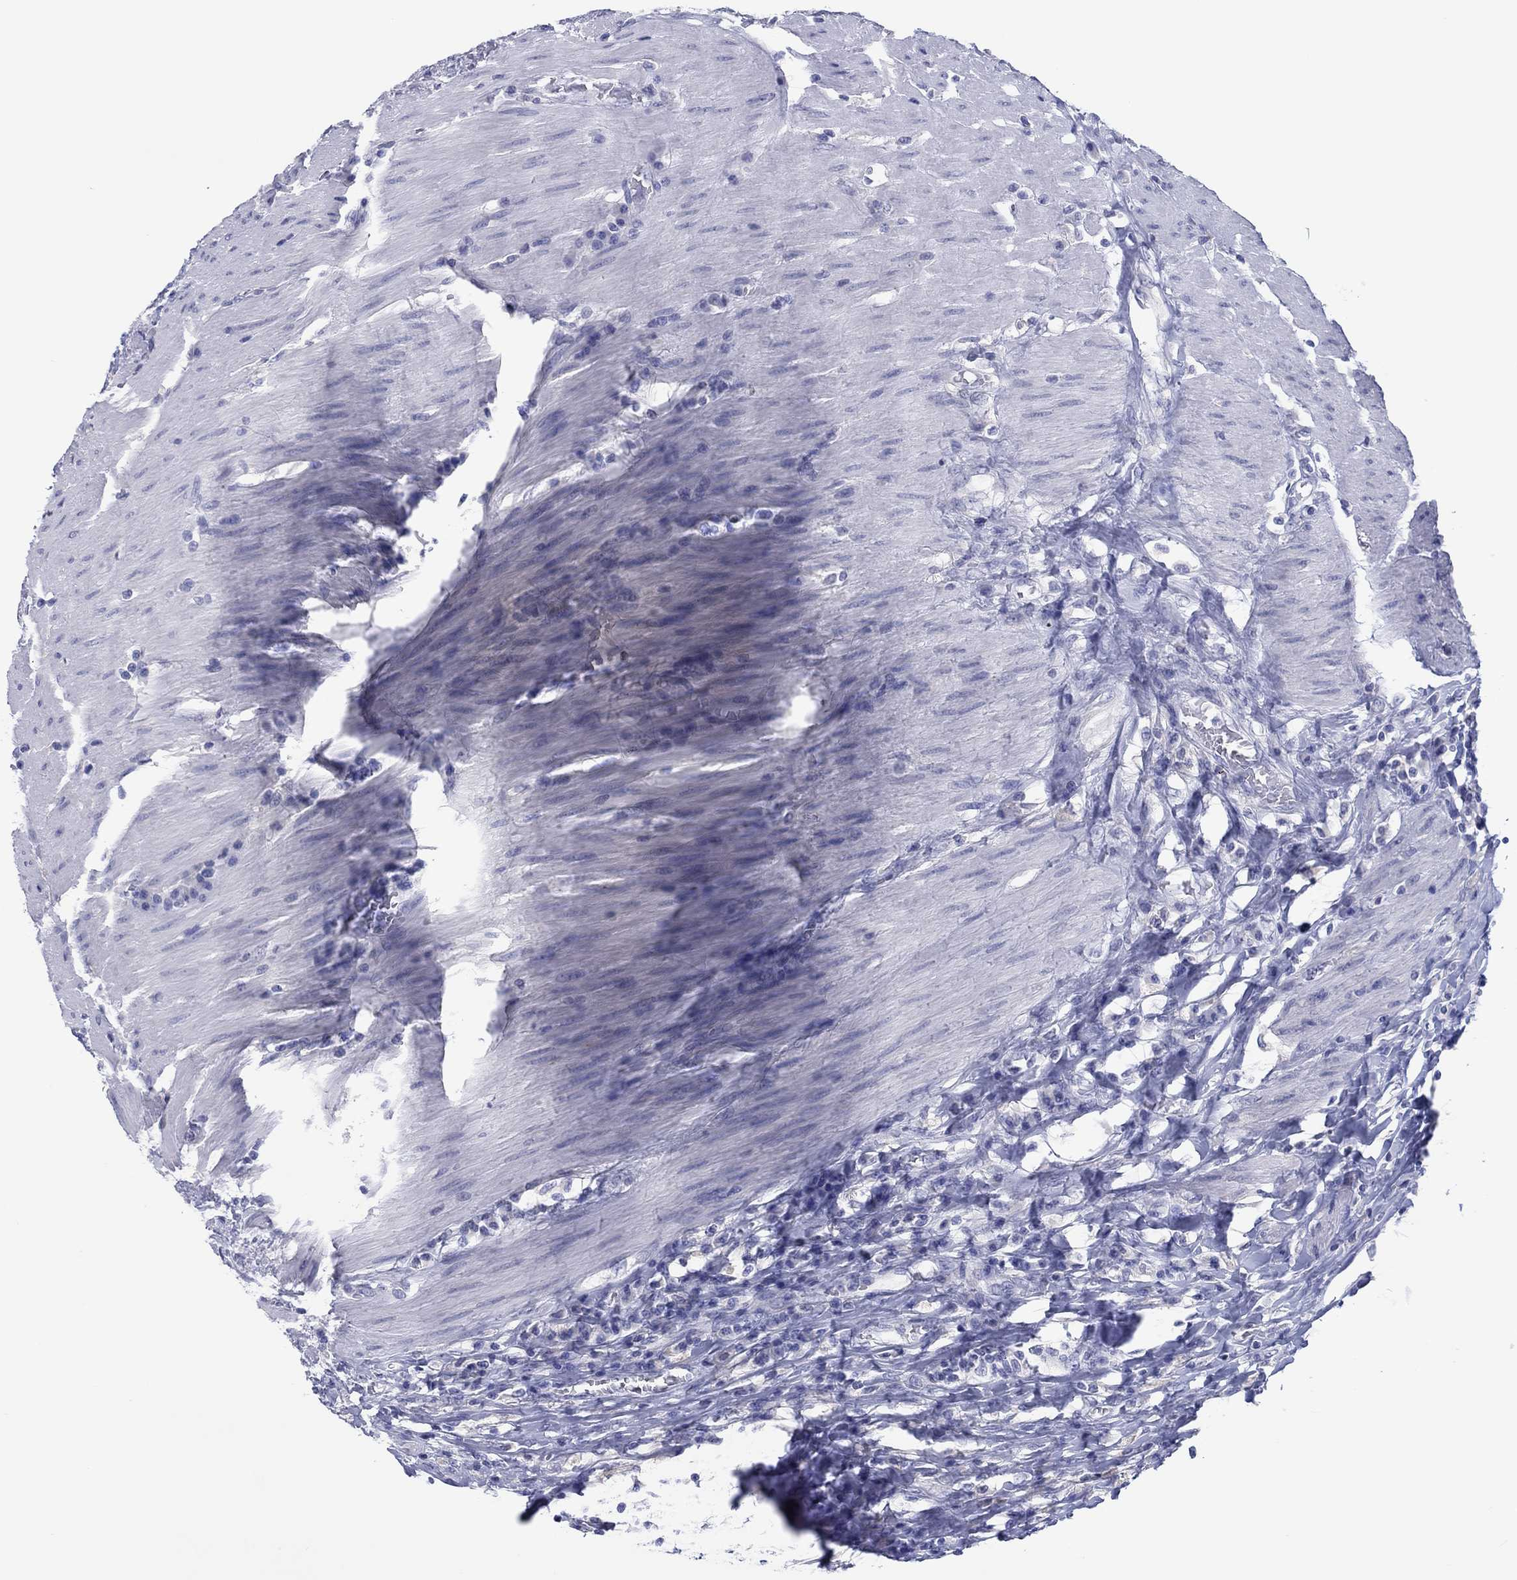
{"staining": {"intensity": "negative", "quantity": "none", "location": "none"}, "tissue": "colorectal cancer", "cell_type": "Tumor cells", "image_type": "cancer", "snomed": [{"axis": "morphology", "description": "Adenocarcinoma, NOS"}, {"axis": "topography", "description": "Colon"}], "caption": "Image shows no protein staining in tumor cells of colorectal cancer (adenocarcinoma) tissue.", "gene": "ERICH3", "patient": {"sex": "female", "age": 86}}